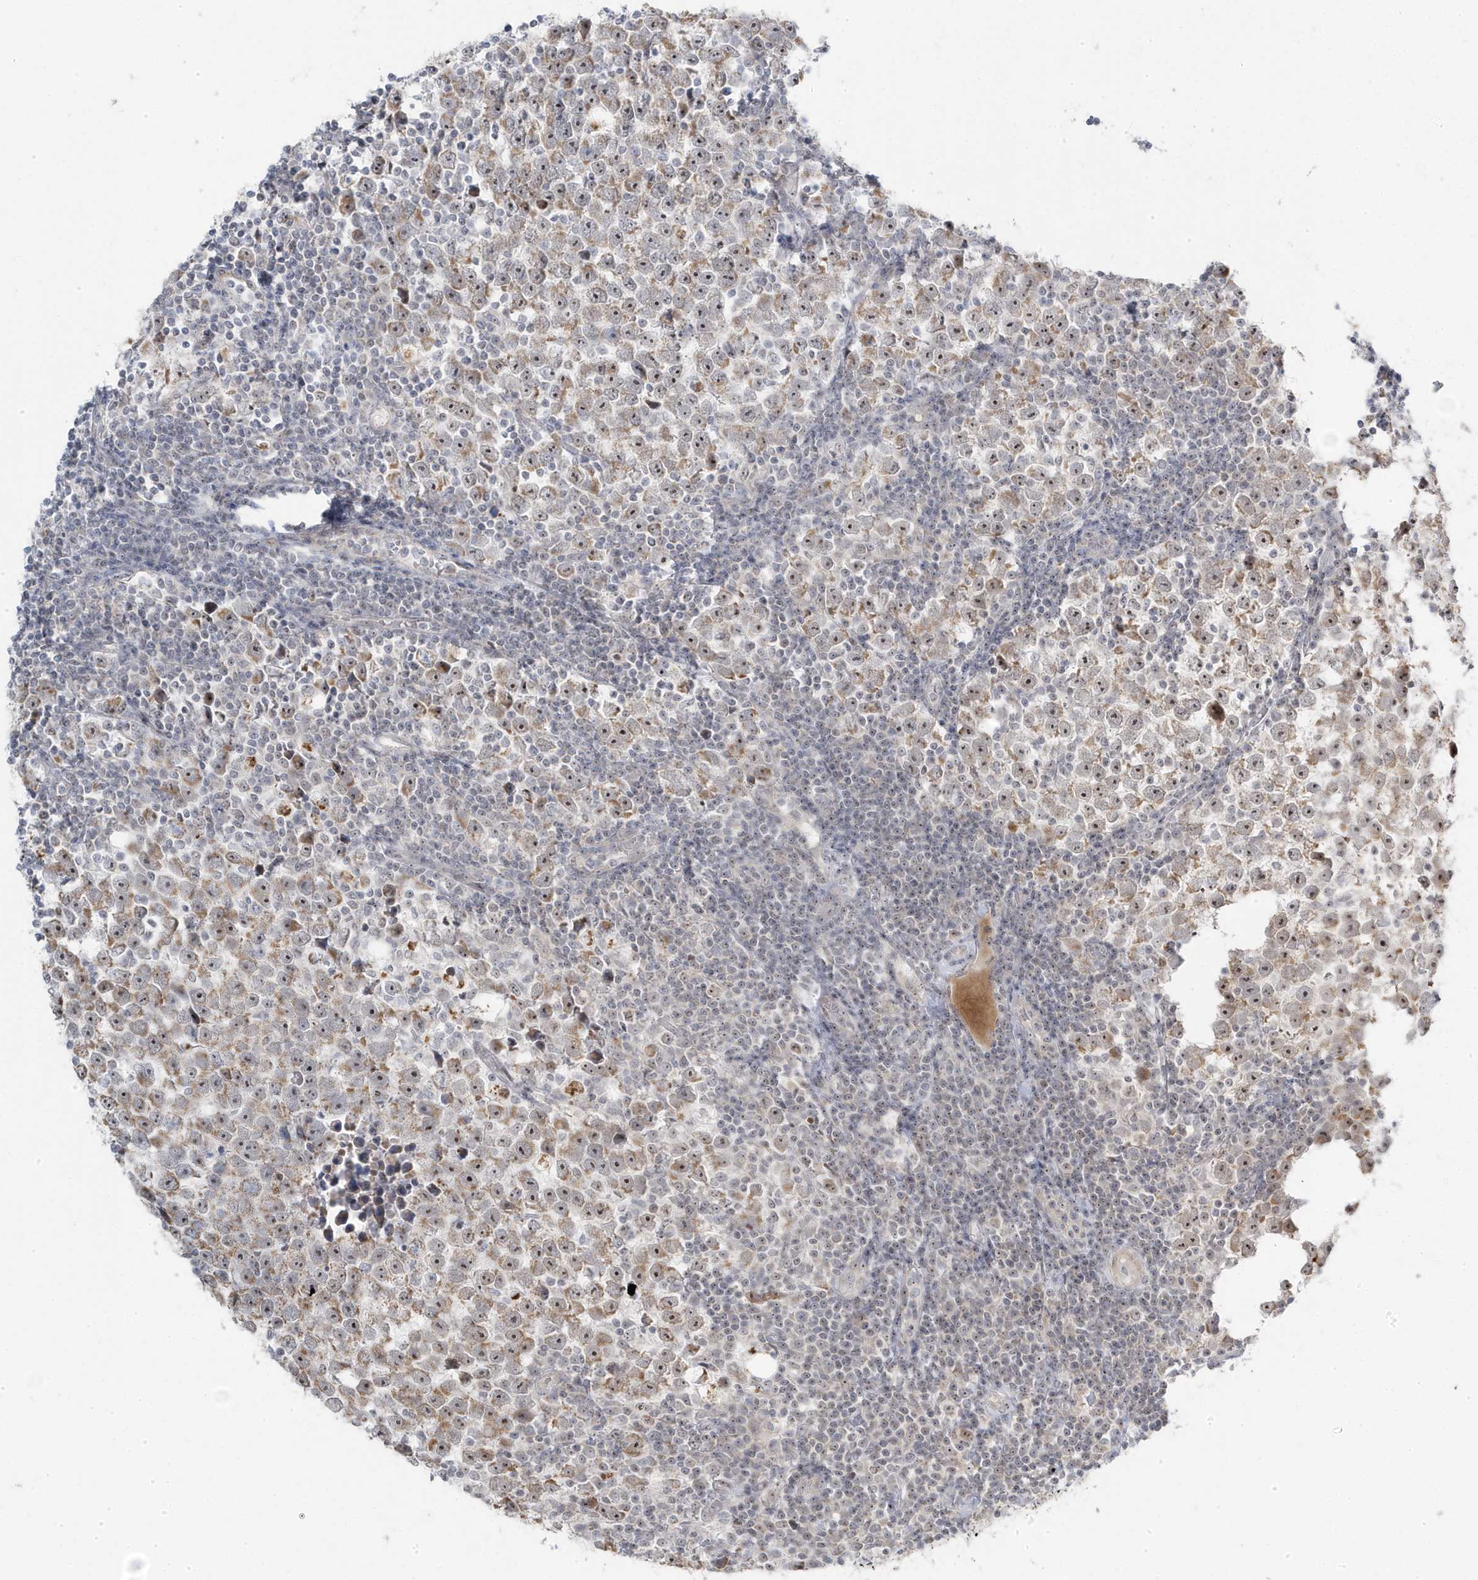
{"staining": {"intensity": "moderate", "quantity": ">75%", "location": "cytoplasmic/membranous,nuclear"}, "tissue": "testis cancer", "cell_type": "Tumor cells", "image_type": "cancer", "snomed": [{"axis": "morphology", "description": "Normal tissue, NOS"}, {"axis": "morphology", "description": "Seminoma, NOS"}, {"axis": "topography", "description": "Testis"}], "caption": "Immunohistochemistry of testis cancer (seminoma) displays medium levels of moderate cytoplasmic/membranous and nuclear expression in about >75% of tumor cells.", "gene": "TSEN15", "patient": {"sex": "male", "age": 43}}